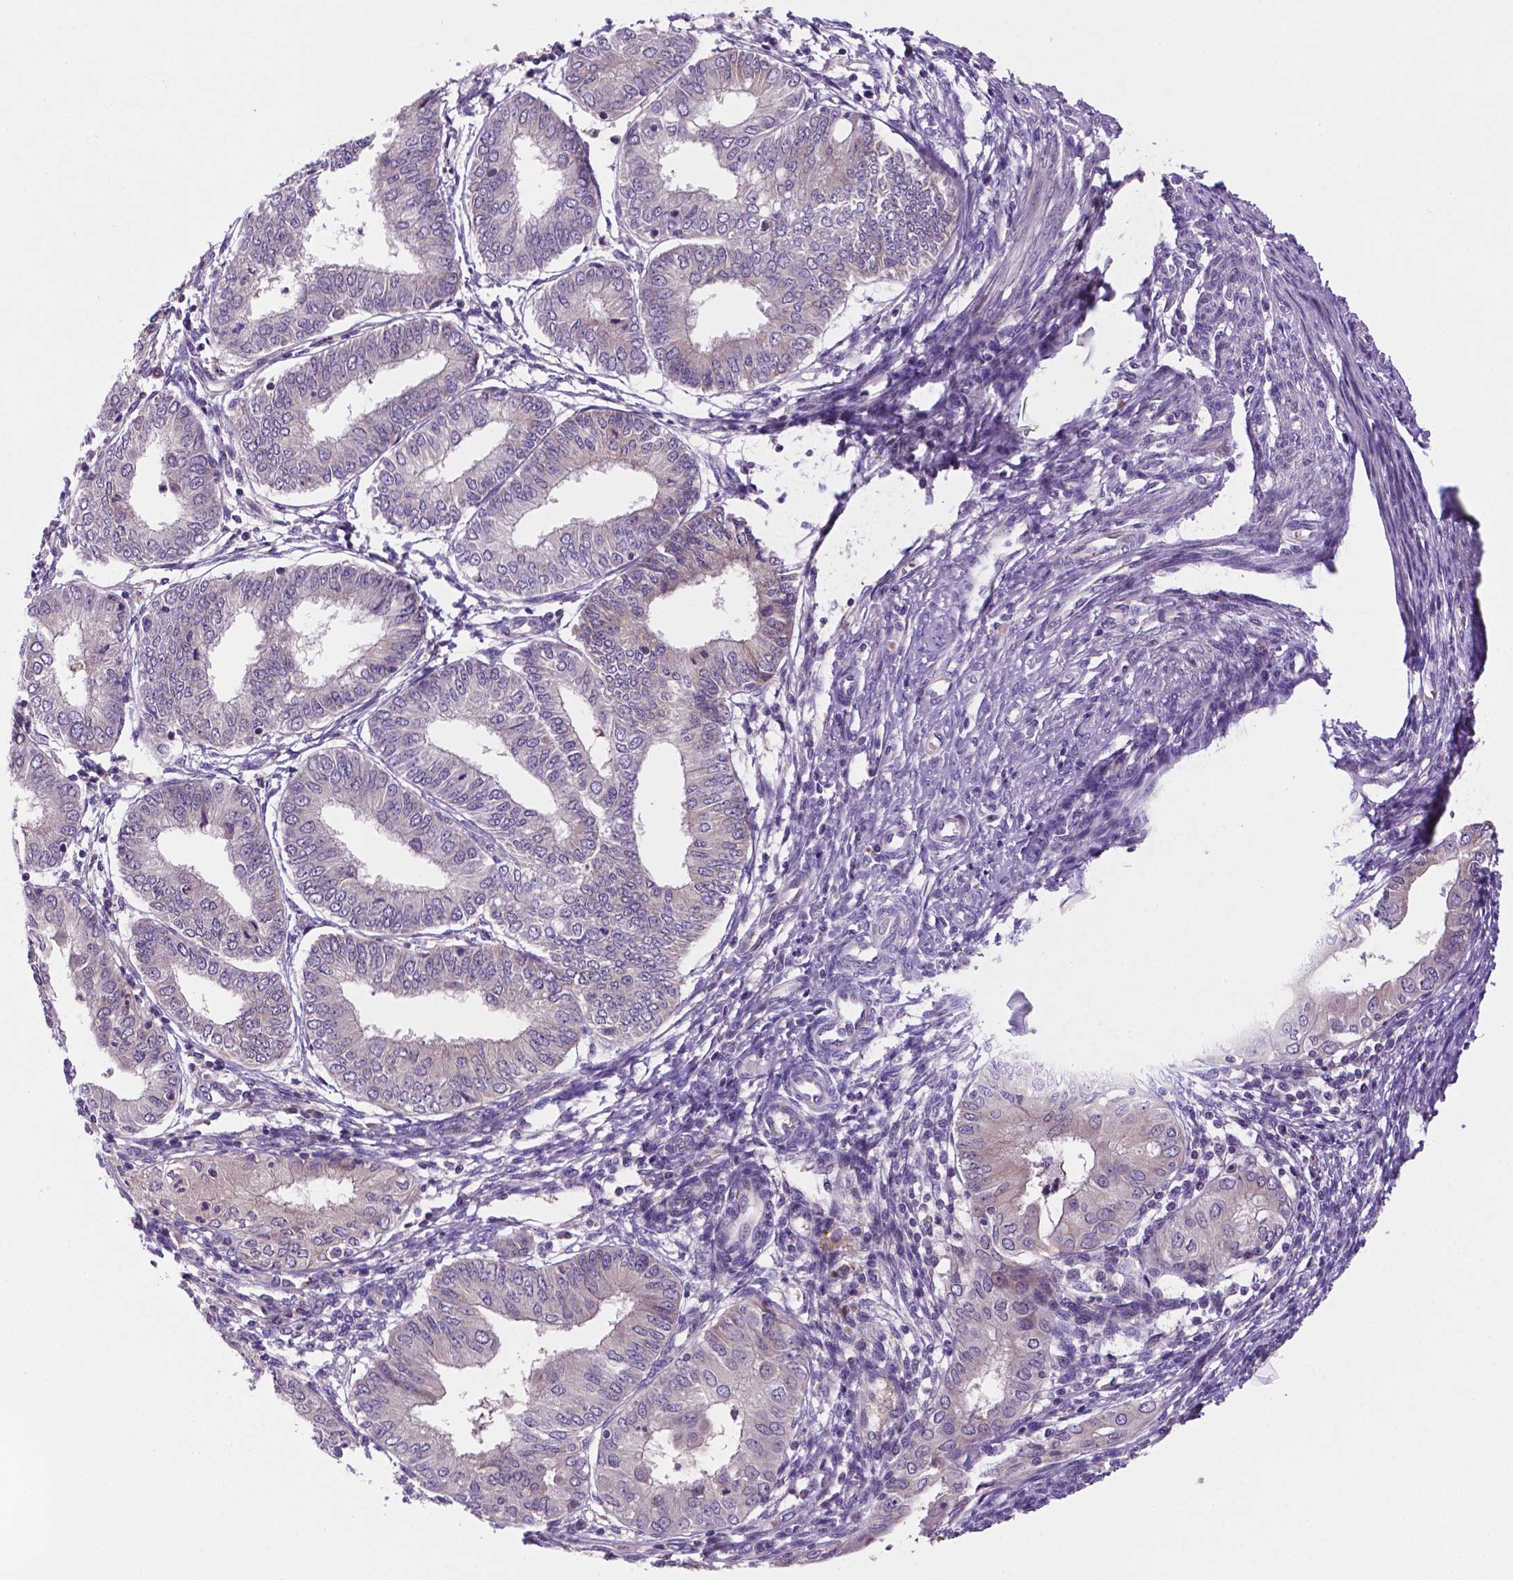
{"staining": {"intensity": "negative", "quantity": "none", "location": "none"}, "tissue": "endometrial cancer", "cell_type": "Tumor cells", "image_type": "cancer", "snomed": [{"axis": "morphology", "description": "Adenocarcinoma, NOS"}, {"axis": "topography", "description": "Endometrium"}], "caption": "High power microscopy image of an immunohistochemistry photomicrograph of endometrial adenocarcinoma, revealing no significant positivity in tumor cells.", "gene": "TM4SF20", "patient": {"sex": "female", "age": 68}}